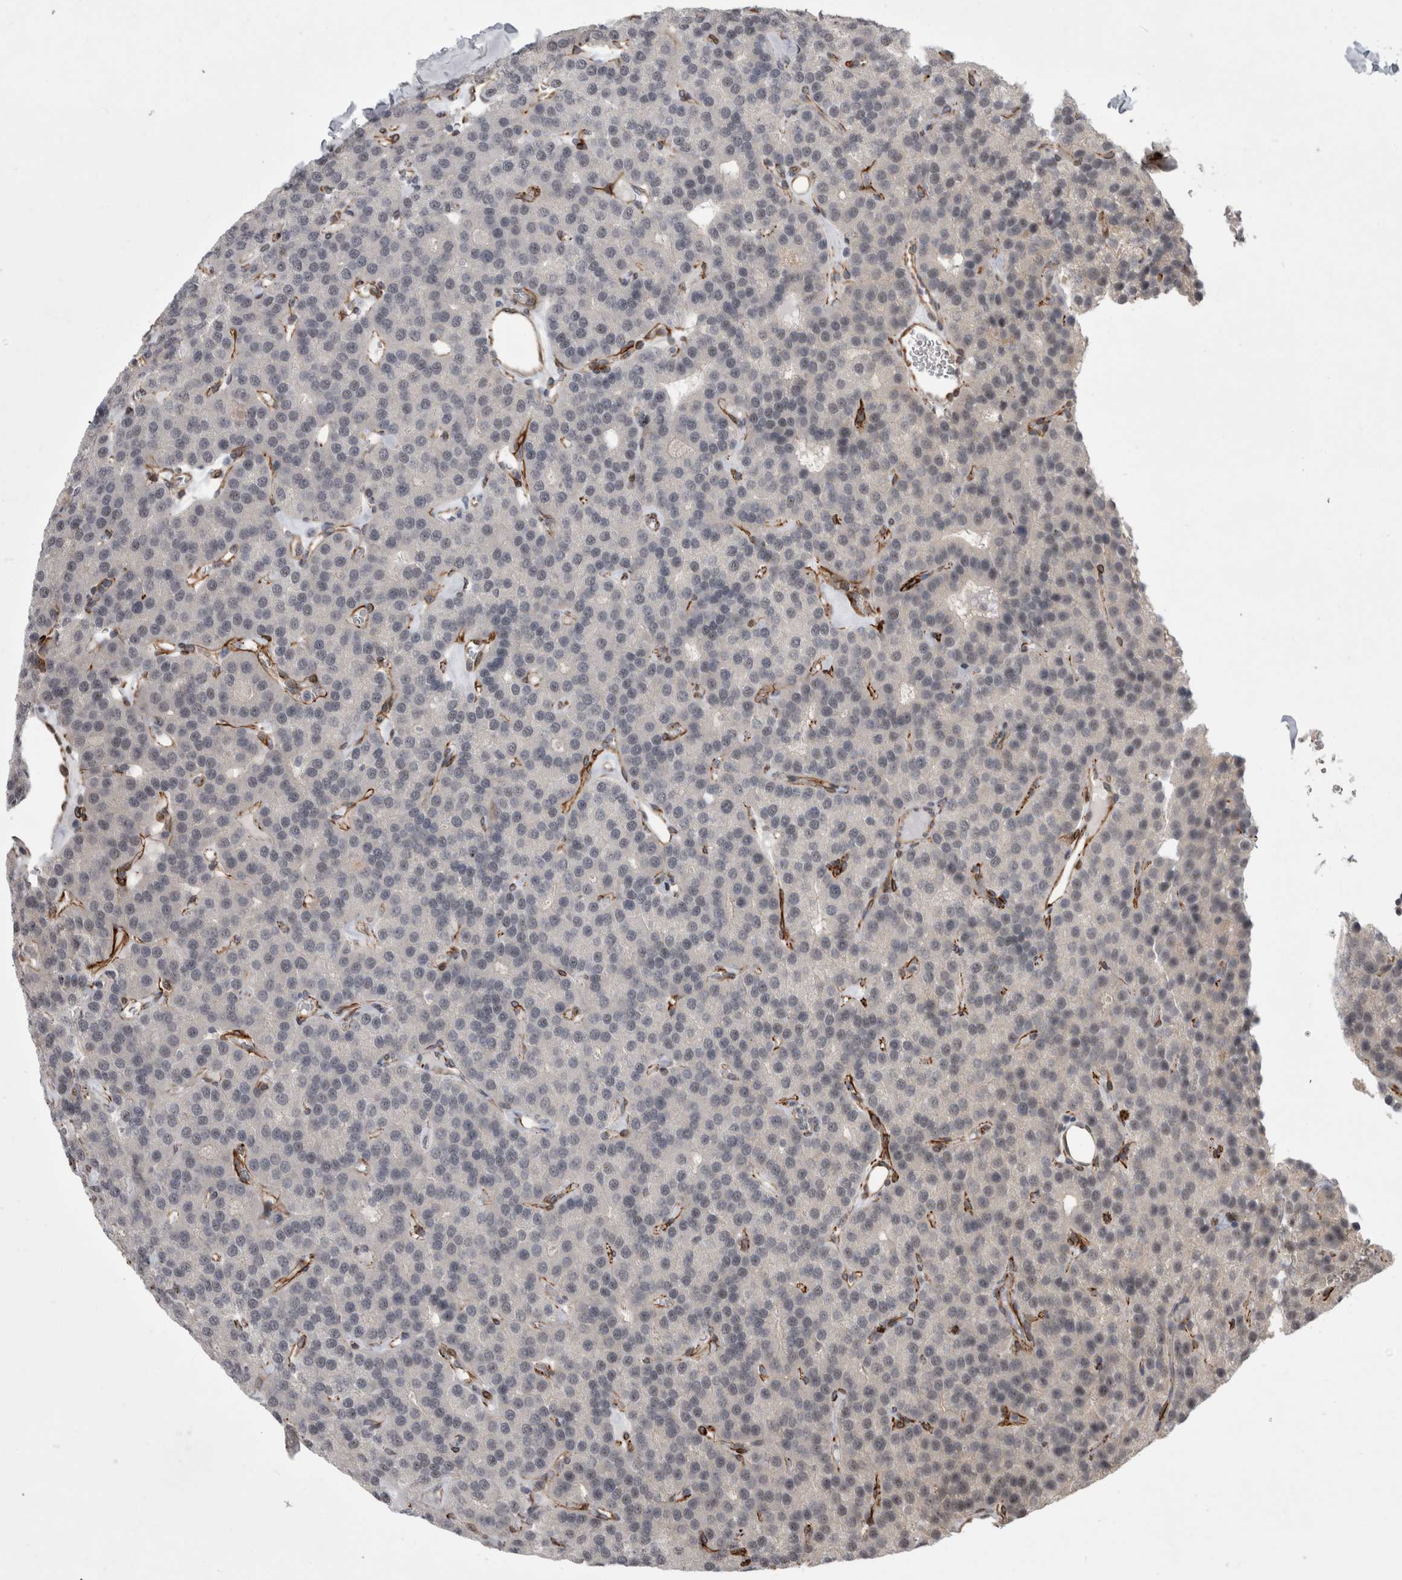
{"staining": {"intensity": "negative", "quantity": "none", "location": "none"}, "tissue": "parathyroid gland", "cell_type": "Glandular cells", "image_type": "normal", "snomed": [{"axis": "morphology", "description": "Normal tissue, NOS"}, {"axis": "morphology", "description": "Adenoma, NOS"}, {"axis": "topography", "description": "Parathyroid gland"}], "caption": "IHC histopathology image of unremarkable human parathyroid gland stained for a protein (brown), which exhibits no expression in glandular cells.", "gene": "FAM83H", "patient": {"sex": "female", "age": 86}}